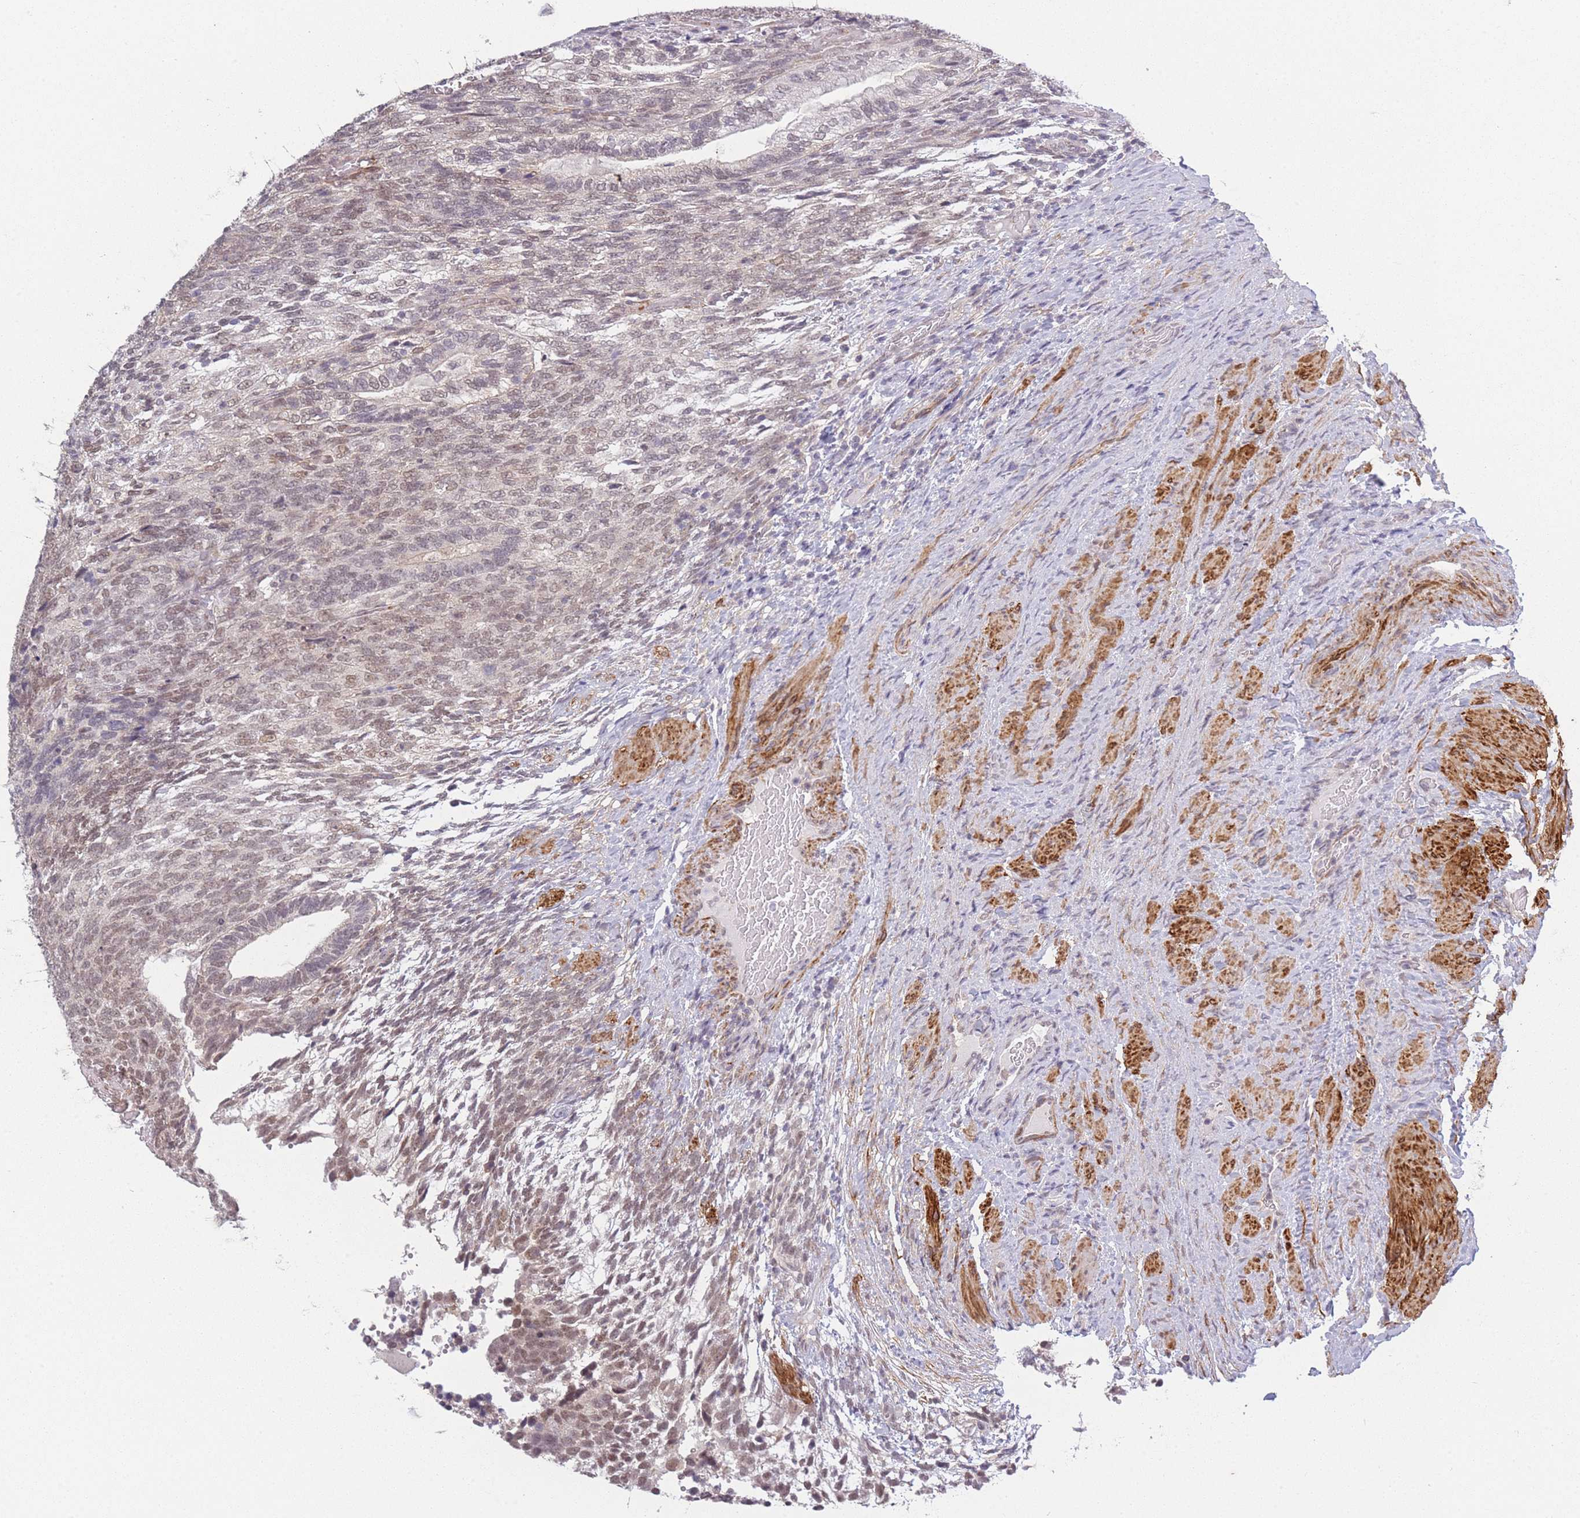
{"staining": {"intensity": "moderate", "quantity": "25%-75%", "location": "nuclear"}, "tissue": "testis cancer", "cell_type": "Tumor cells", "image_type": "cancer", "snomed": [{"axis": "morphology", "description": "Carcinoma, Embryonal, NOS"}, {"axis": "topography", "description": "Testis"}], "caption": "Tumor cells show medium levels of moderate nuclear positivity in approximately 25%-75% of cells in testis cancer (embryonal carcinoma). The protein of interest is stained brown, and the nuclei are stained in blue (DAB (3,3'-diaminobenzidine) IHC with brightfield microscopy, high magnification).", "gene": "SIN3B", "patient": {"sex": "male", "age": 23}}